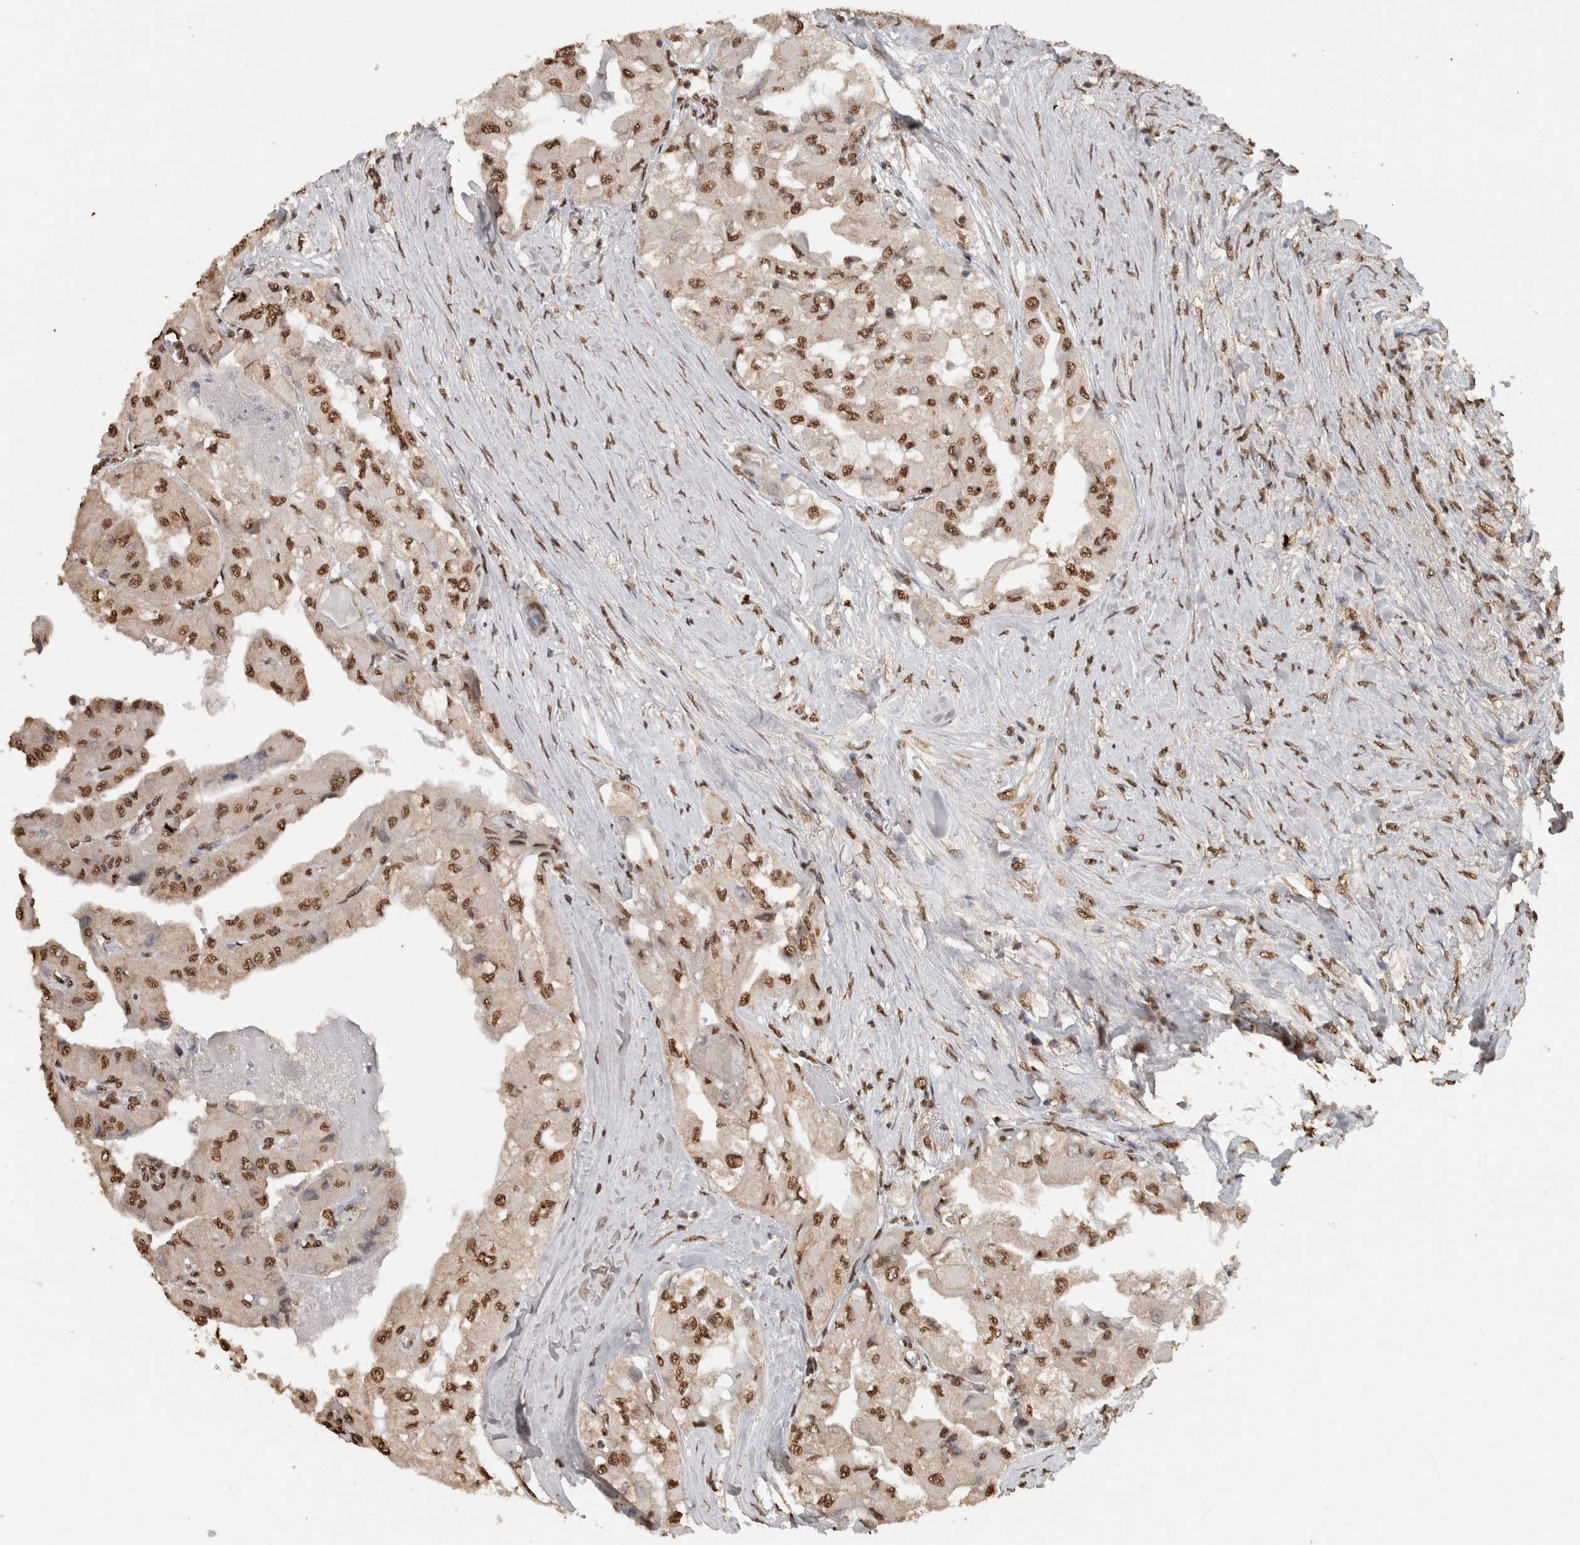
{"staining": {"intensity": "moderate", "quantity": ">75%", "location": "nuclear"}, "tissue": "thyroid cancer", "cell_type": "Tumor cells", "image_type": "cancer", "snomed": [{"axis": "morphology", "description": "Papillary adenocarcinoma, NOS"}, {"axis": "topography", "description": "Thyroid gland"}], "caption": "Immunohistochemical staining of human thyroid cancer (papillary adenocarcinoma) reveals medium levels of moderate nuclear protein expression in about >75% of tumor cells. The staining was performed using DAB to visualize the protein expression in brown, while the nuclei were stained in blue with hematoxylin (Magnification: 20x).", "gene": "HAND2", "patient": {"sex": "female", "age": 59}}